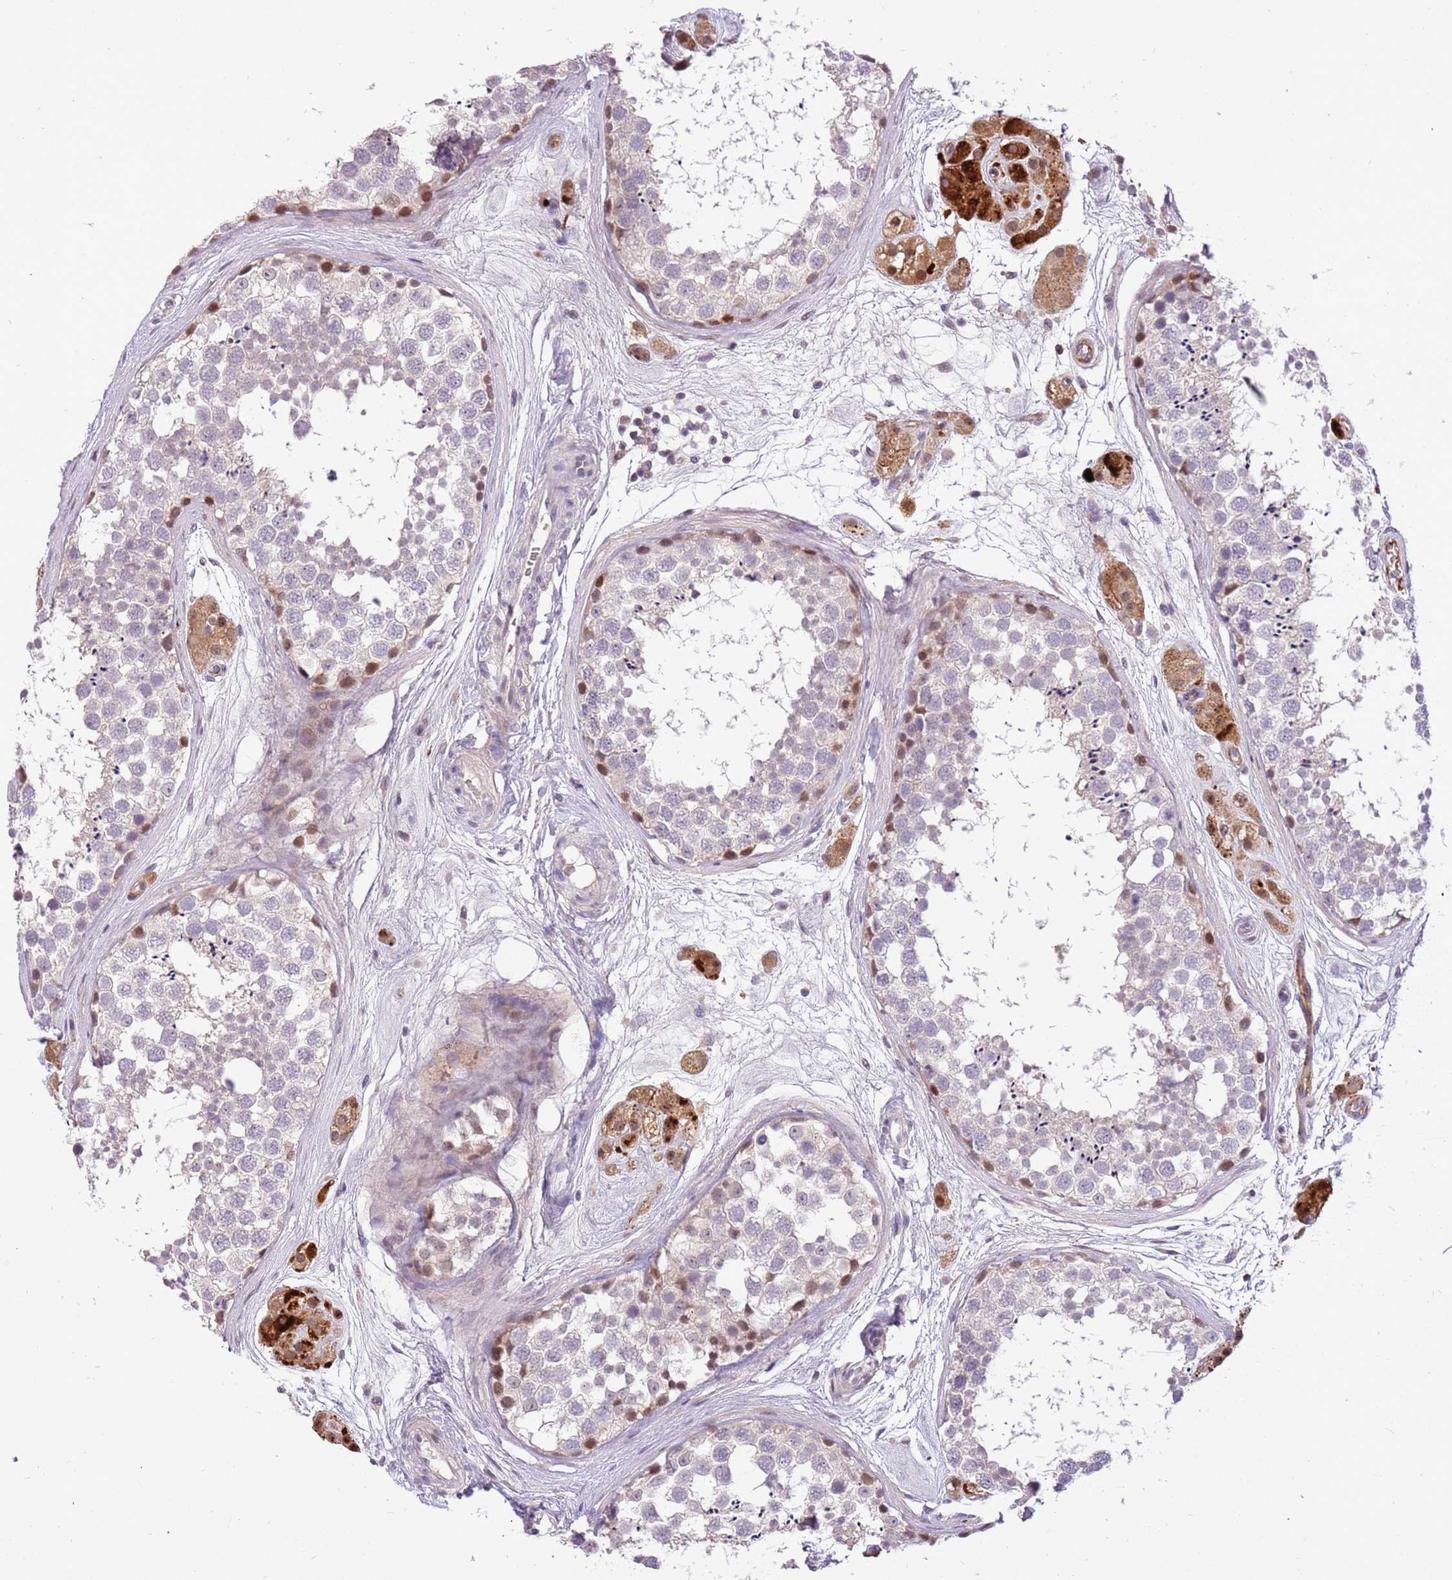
{"staining": {"intensity": "moderate", "quantity": "<25%", "location": "cytoplasmic/membranous,nuclear"}, "tissue": "testis", "cell_type": "Cells in seminiferous ducts", "image_type": "normal", "snomed": [{"axis": "morphology", "description": "Normal tissue, NOS"}, {"axis": "topography", "description": "Testis"}], "caption": "Testis stained for a protein (brown) demonstrates moderate cytoplasmic/membranous,nuclear positive expression in approximately <25% of cells in seminiferous ducts.", "gene": "MAGEF1", "patient": {"sex": "male", "age": 56}}